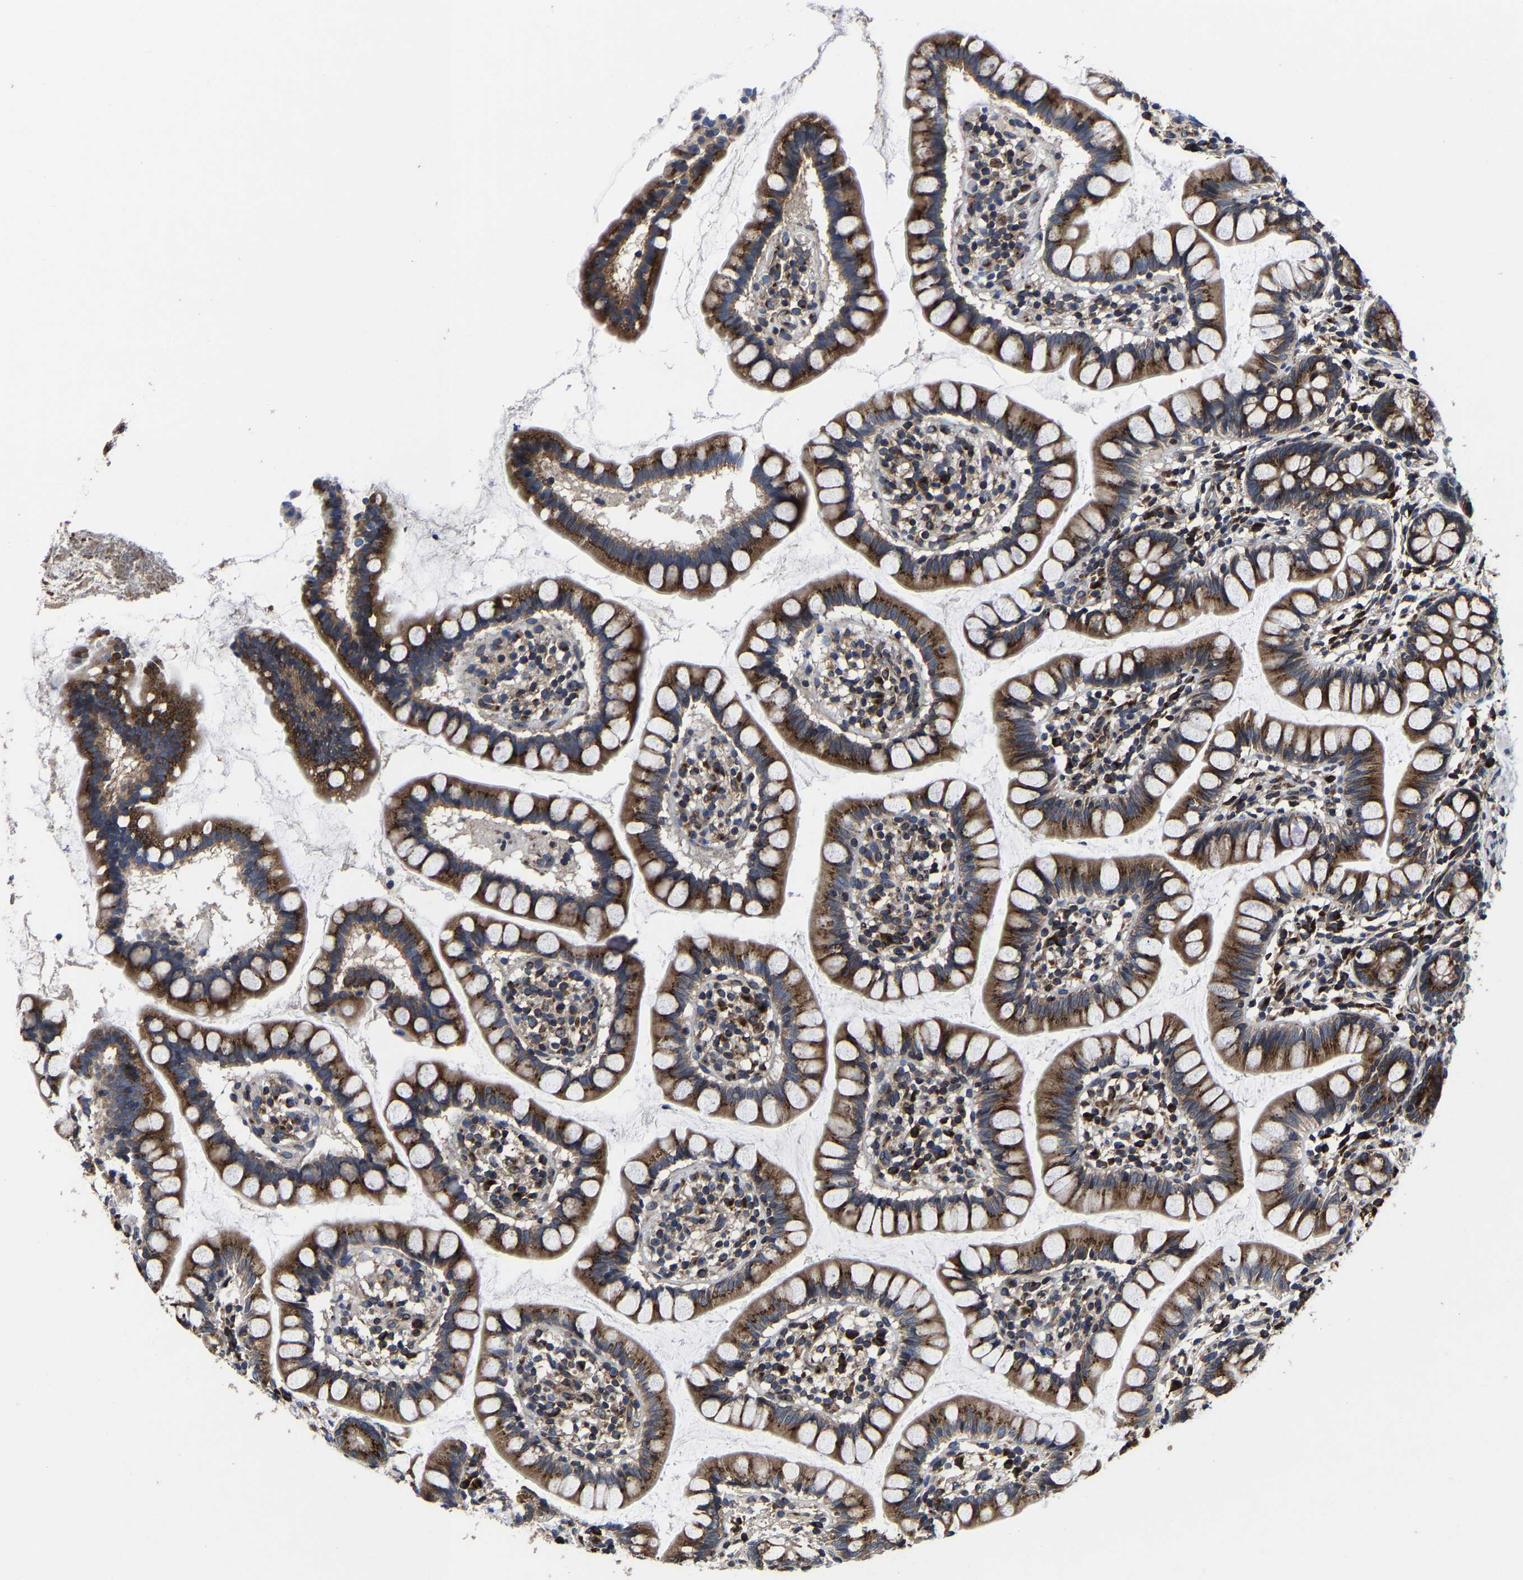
{"staining": {"intensity": "strong", "quantity": ">75%", "location": "cytoplasmic/membranous"}, "tissue": "small intestine", "cell_type": "Glandular cells", "image_type": "normal", "snomed": [{"axis": "morphology", "description": "Normal tissue, NOS"}, {"axis": "topography", "description": "Small intestine"}], "caption": "Benign small intestine was stained to show a protein in brown. There is high levels of strong cytoplasmic/membranous positivity in approximately >75% of glandular cells.", "gene": "EBAG9", "patient": {"sex": "female", "age": 84}}